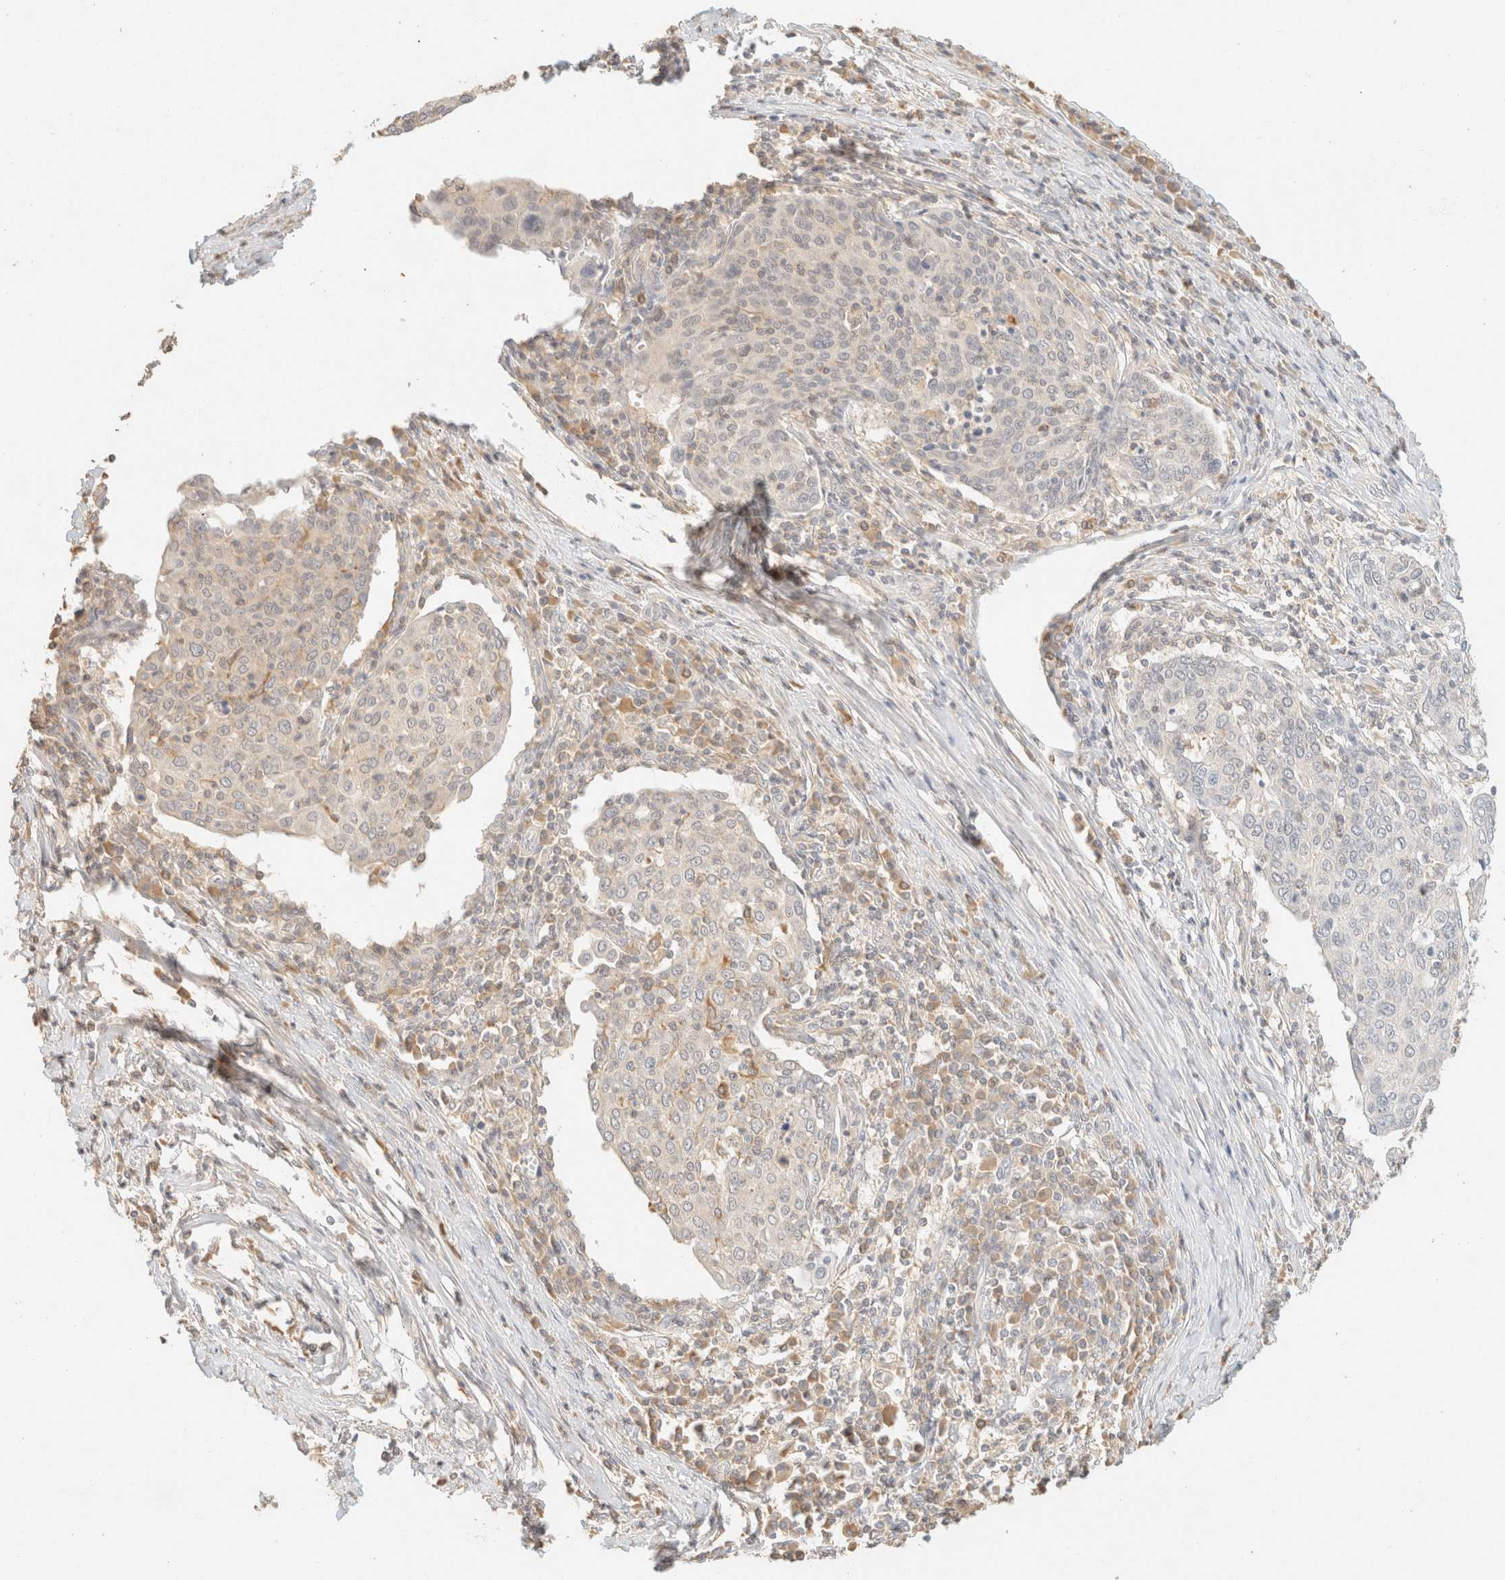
{"staining": {"intensity": "negative", "quantity": "none", "location": "none"}, "tissue": "cervical cancer", "cell_type": "Tumor cells", "image_type": "cancer", "snomed": [{"axis": "morphology", "description": "Squamous cell carcinoma, NOS"}, {"axis": "topography", "description": "Cervix"}], "caption": "Immunohistochemical staining of cervical cancer (squamous cell carcinoma) reveals no significant expression in tumor cells.", "gene": "TIMD4", "patient": {"sex": "female", "age": 40}}